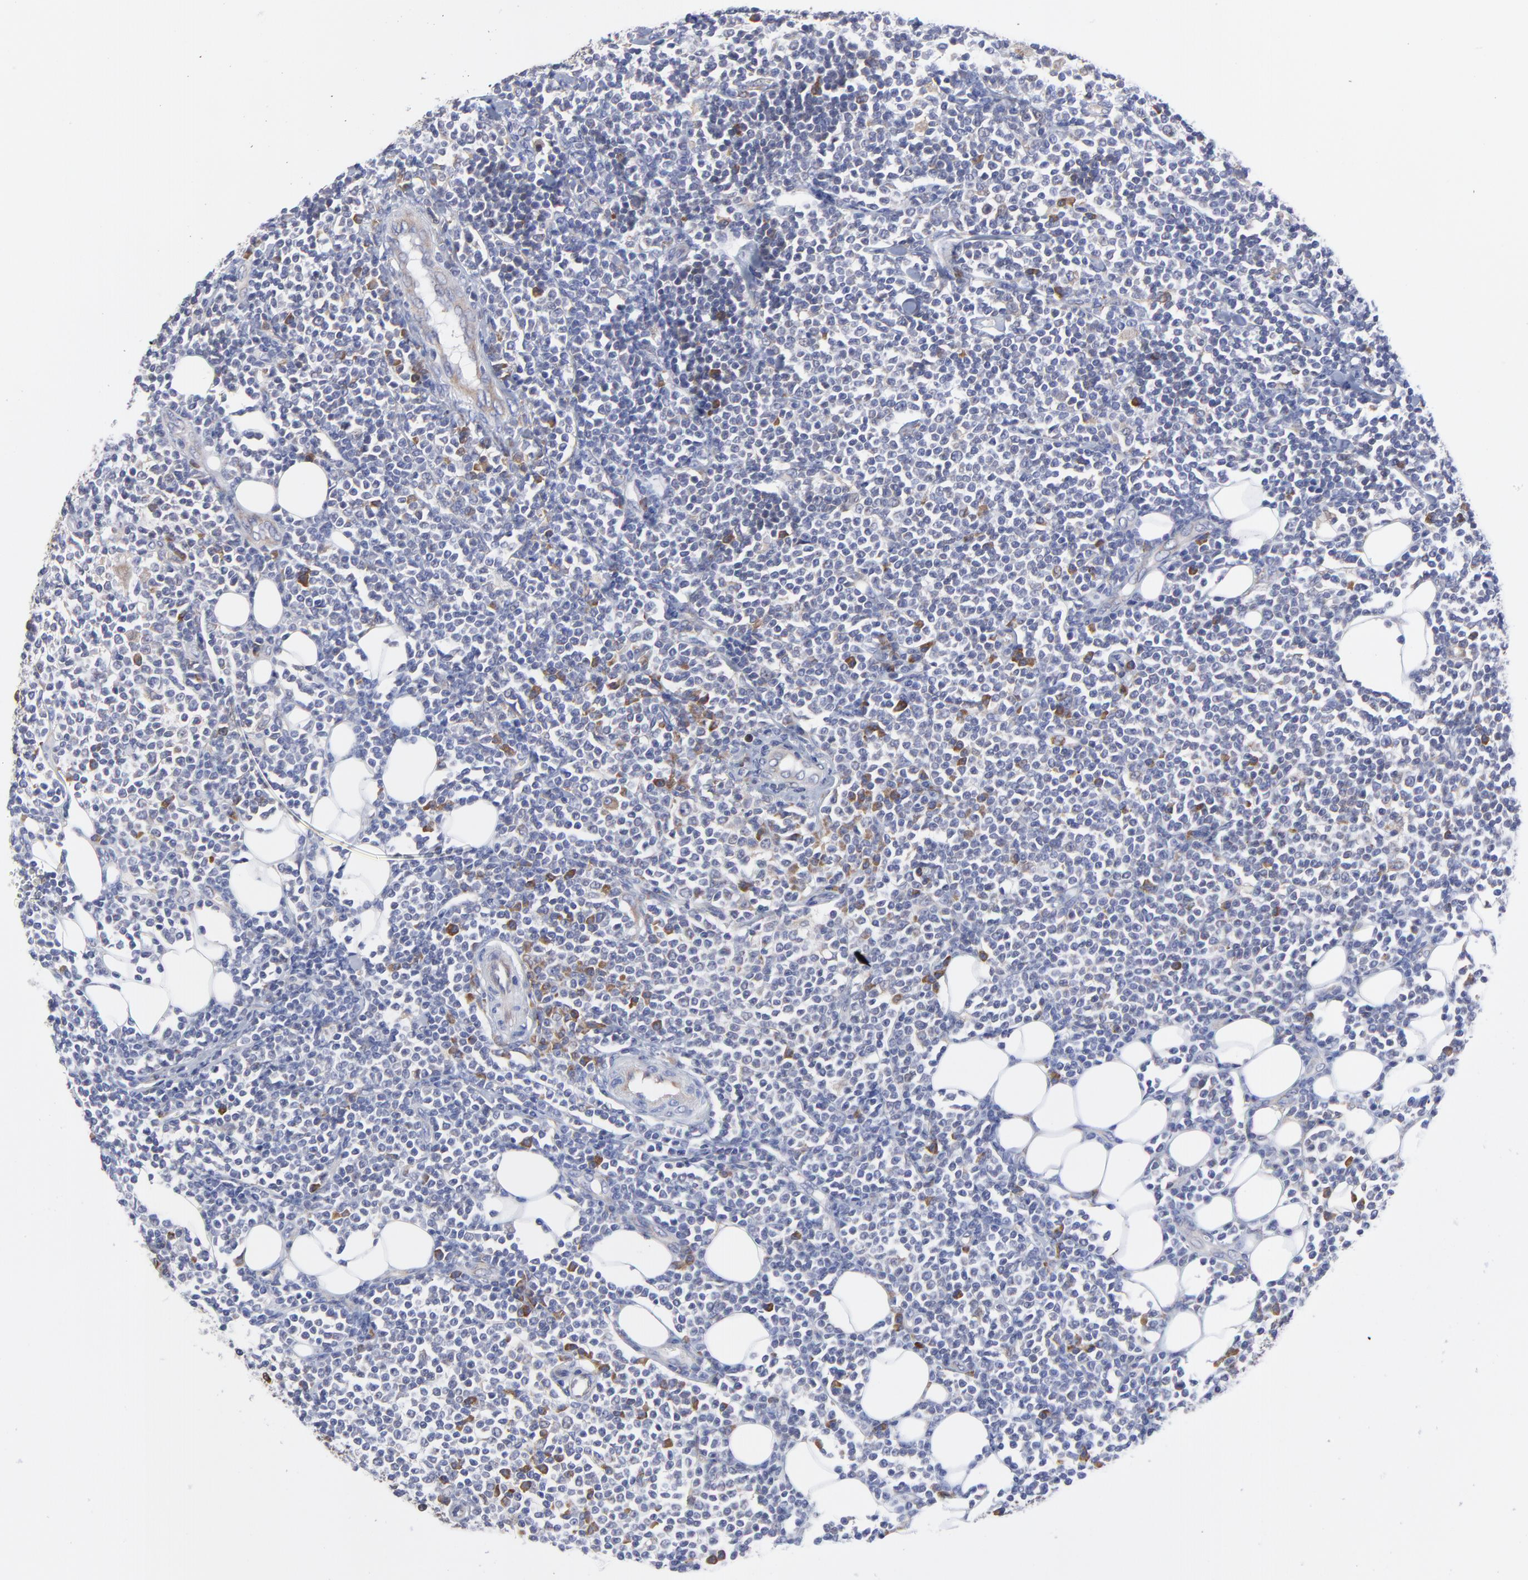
{"staining": {"intensity": "moderate", "quantity": "<25%", "location": "cytoplasmic/membranous"}, "tissue": "lymphoma", "cell_type": "Tumor cells", "image_type": "cancer", "snomed": [{"axis": "morphology", "description": "Malignant lymphoma, non-Hodgkin's type, Low grade"}, {"axis": "topography", "description": "Soft tissue"}], "caption": "Human low-grade malignant lymphoma, non-Hodgkin's type stained for a protein (brown) shows moderate cytoplasmic/membranous positive expression in approximately <25% of tumor cells.", "gene": "MOSPD2", "patient": {"sex": "male", "age": 92}}